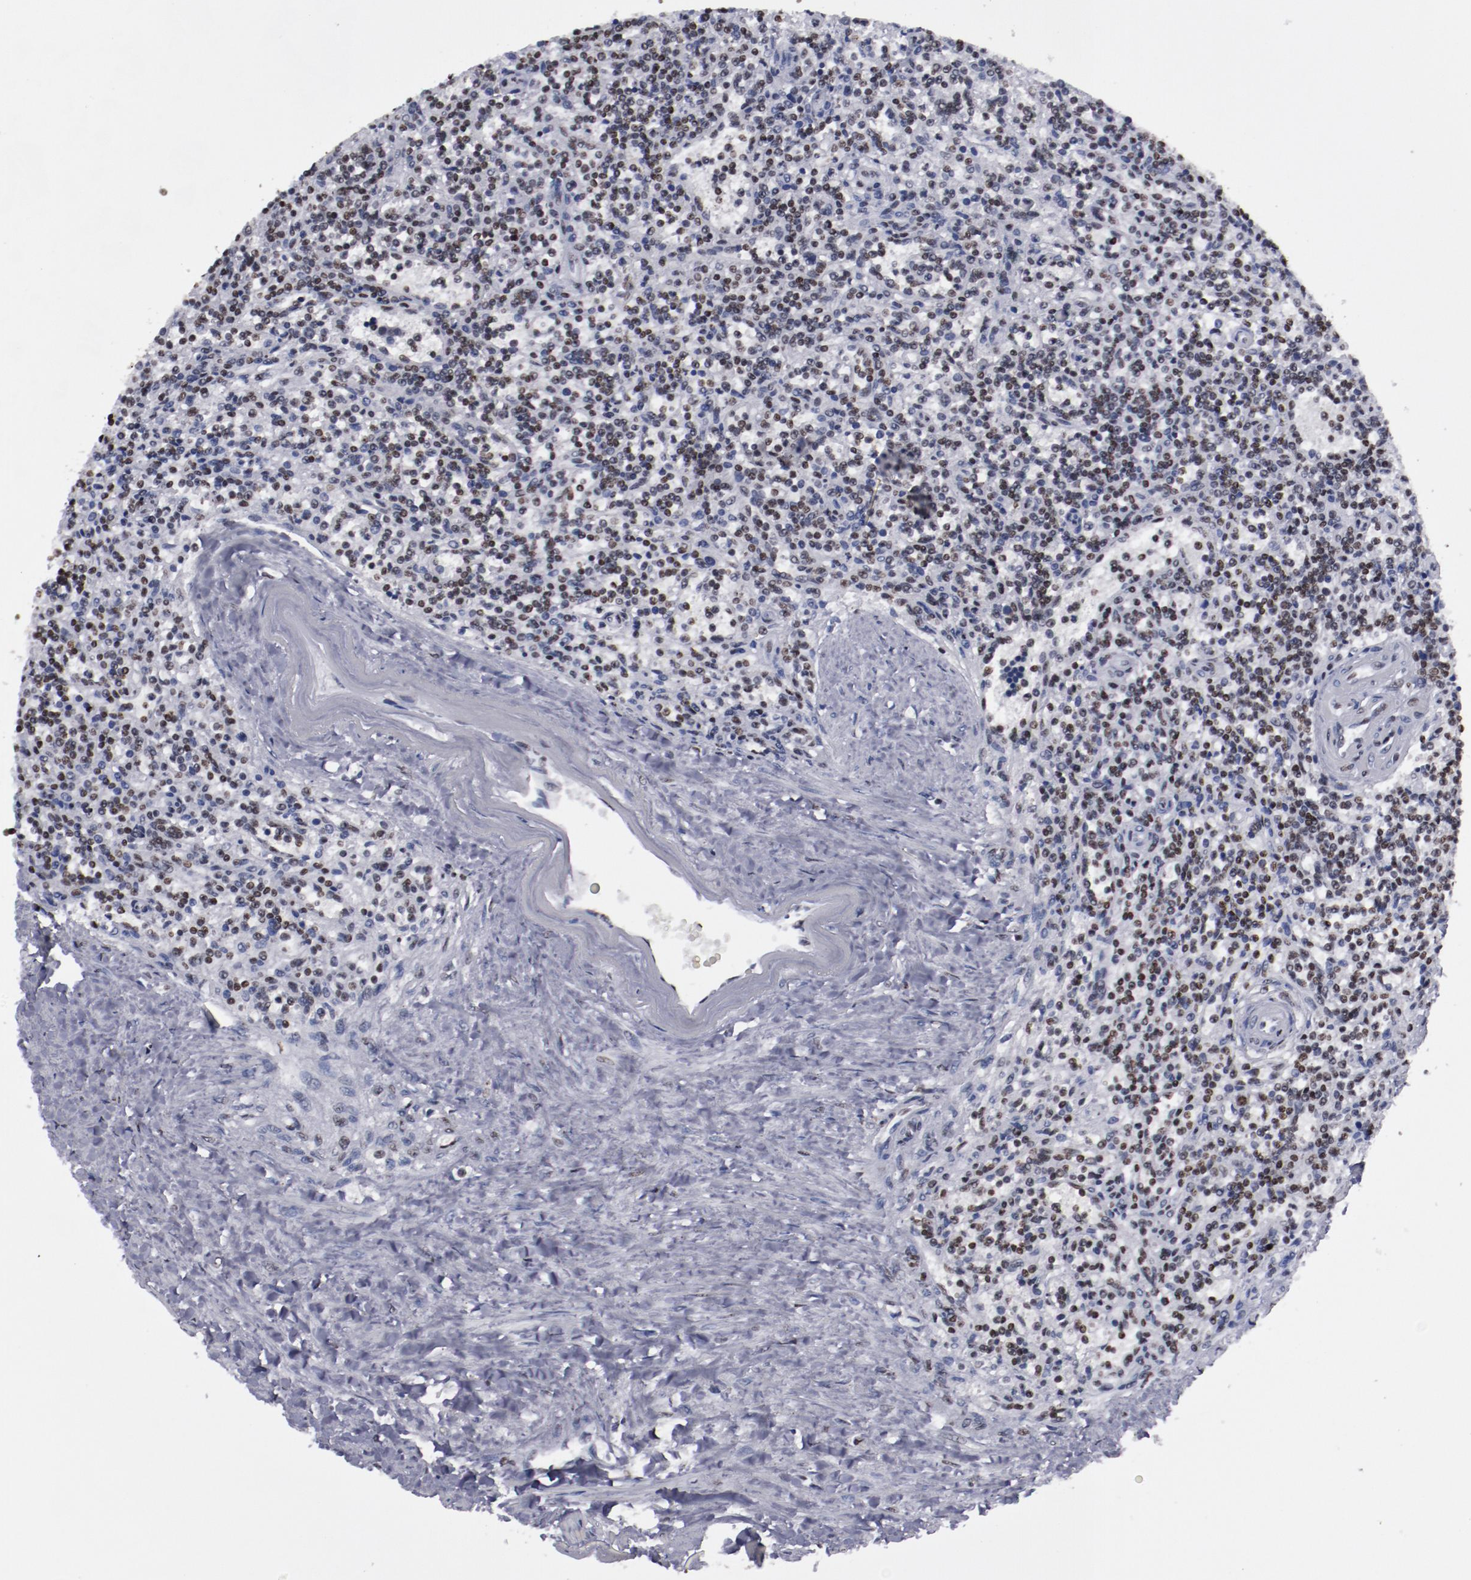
{"staining": {"intensity": "moderate", "quantity": ">75%", "location": "nuclear"}, "tissue": "lymphoma", "cell_type": "Tumor cells", "image_type": "cancer", "snomed": [{"axis": "morphology", "description": "Malignant lymphoma, non-Hodgkin's type, Low grade"}, {"axis": "topography", "description": "Spleen"}], "caption": "This is an image of IHC staining of low-grade malignant lymphoma, non-Hodgkin's type, which shows moderate expression in the nuclear of tumor cells.", "gene": "HNRNPA2B1", "patient": {"sex": "male", "age": 73}}